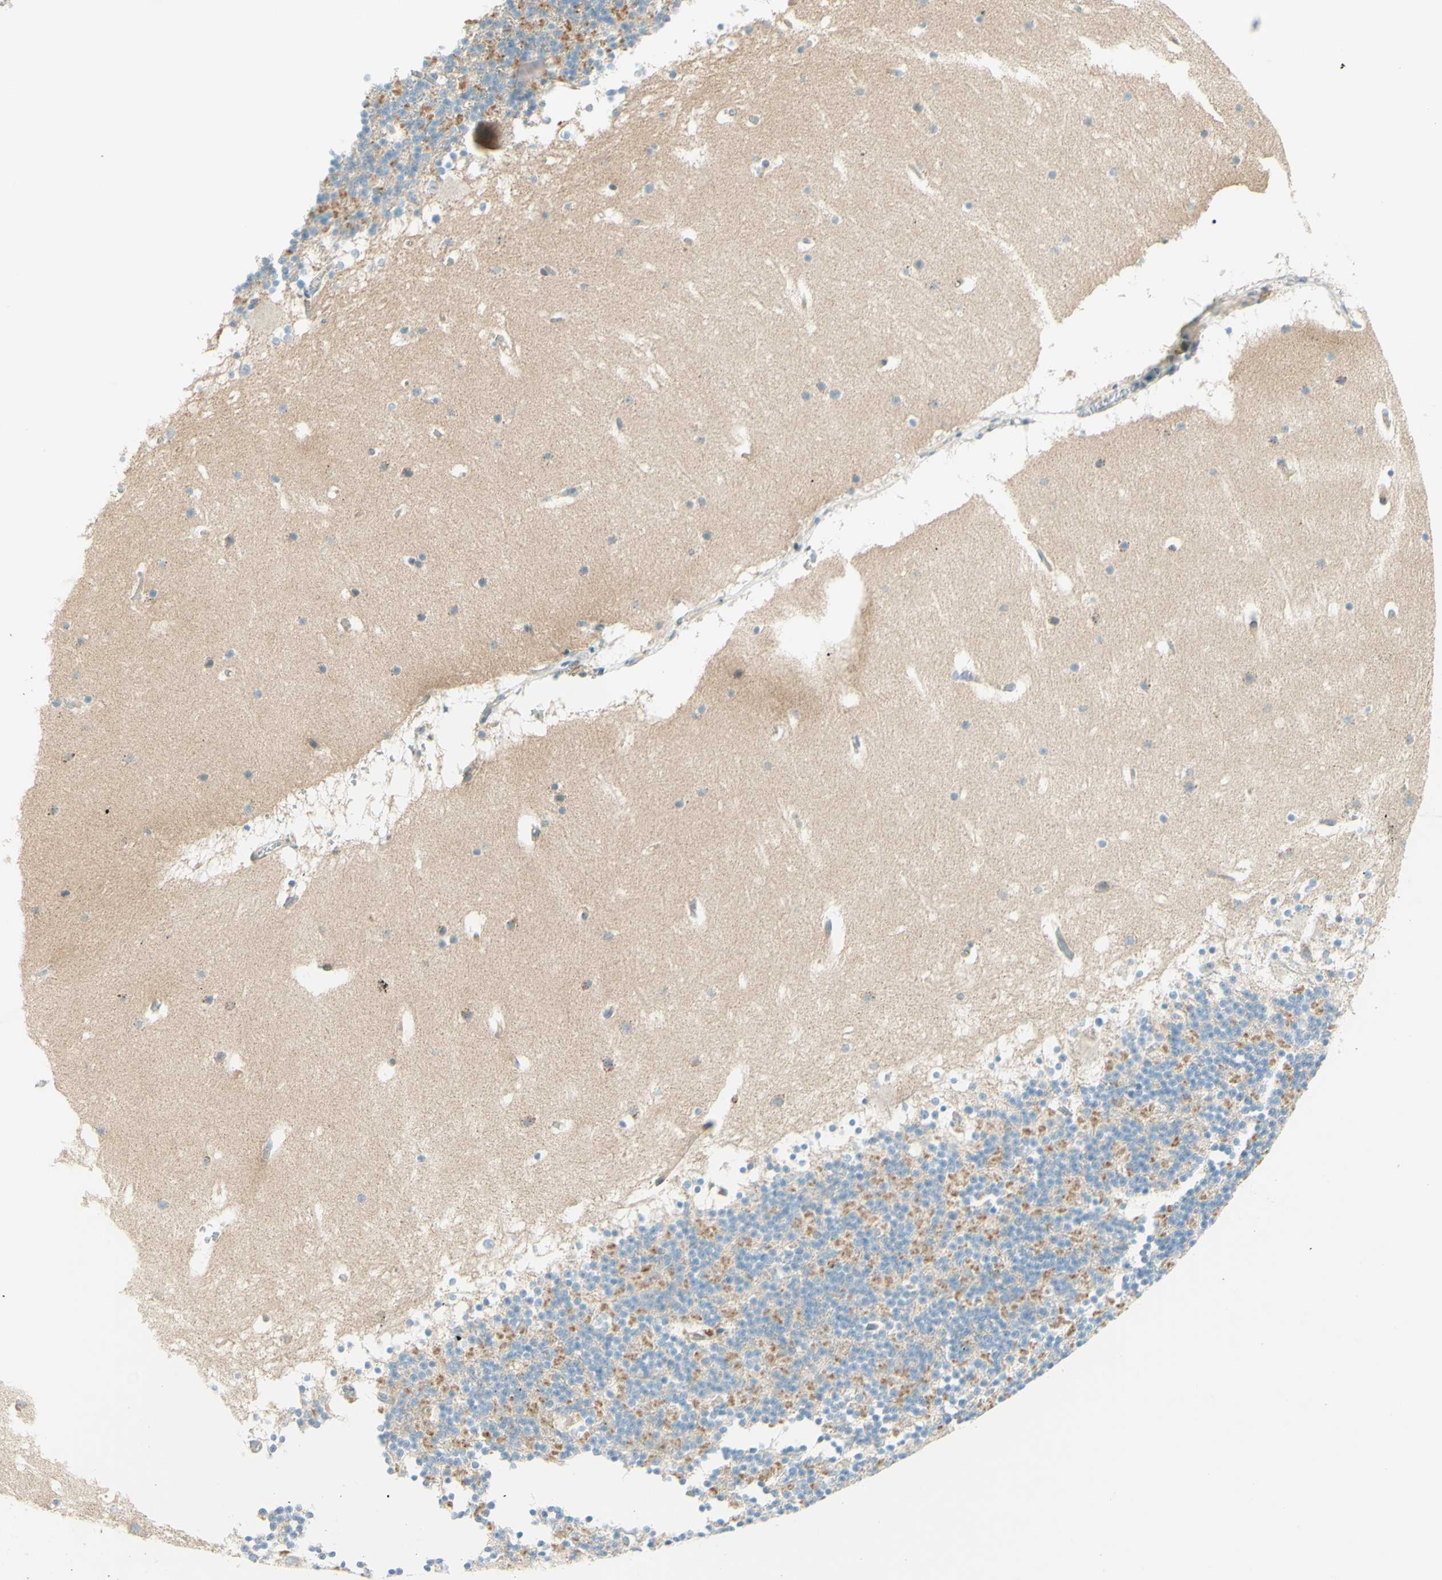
{"staining": {"intensity": "weak", "quantity": "25%-75%", "location": "cytoplasmic/membranous"}, "tissue": "cerebellum", "cell_type": "Cells in granular layer", "image_type": "normal", "snomed": [{"axis": "morphology", "description": "Normal tissue, NOS"}, {"axis": "topography", "description": "Cerebellum"}], "caption": "Protein staining of benign cerebellum exhibits weak cytoplasmic/membranous staining in about 25%-75% of cells in granular layer.", "gene": "PROM1", "patient": {"sex": "male", "age": 45}}